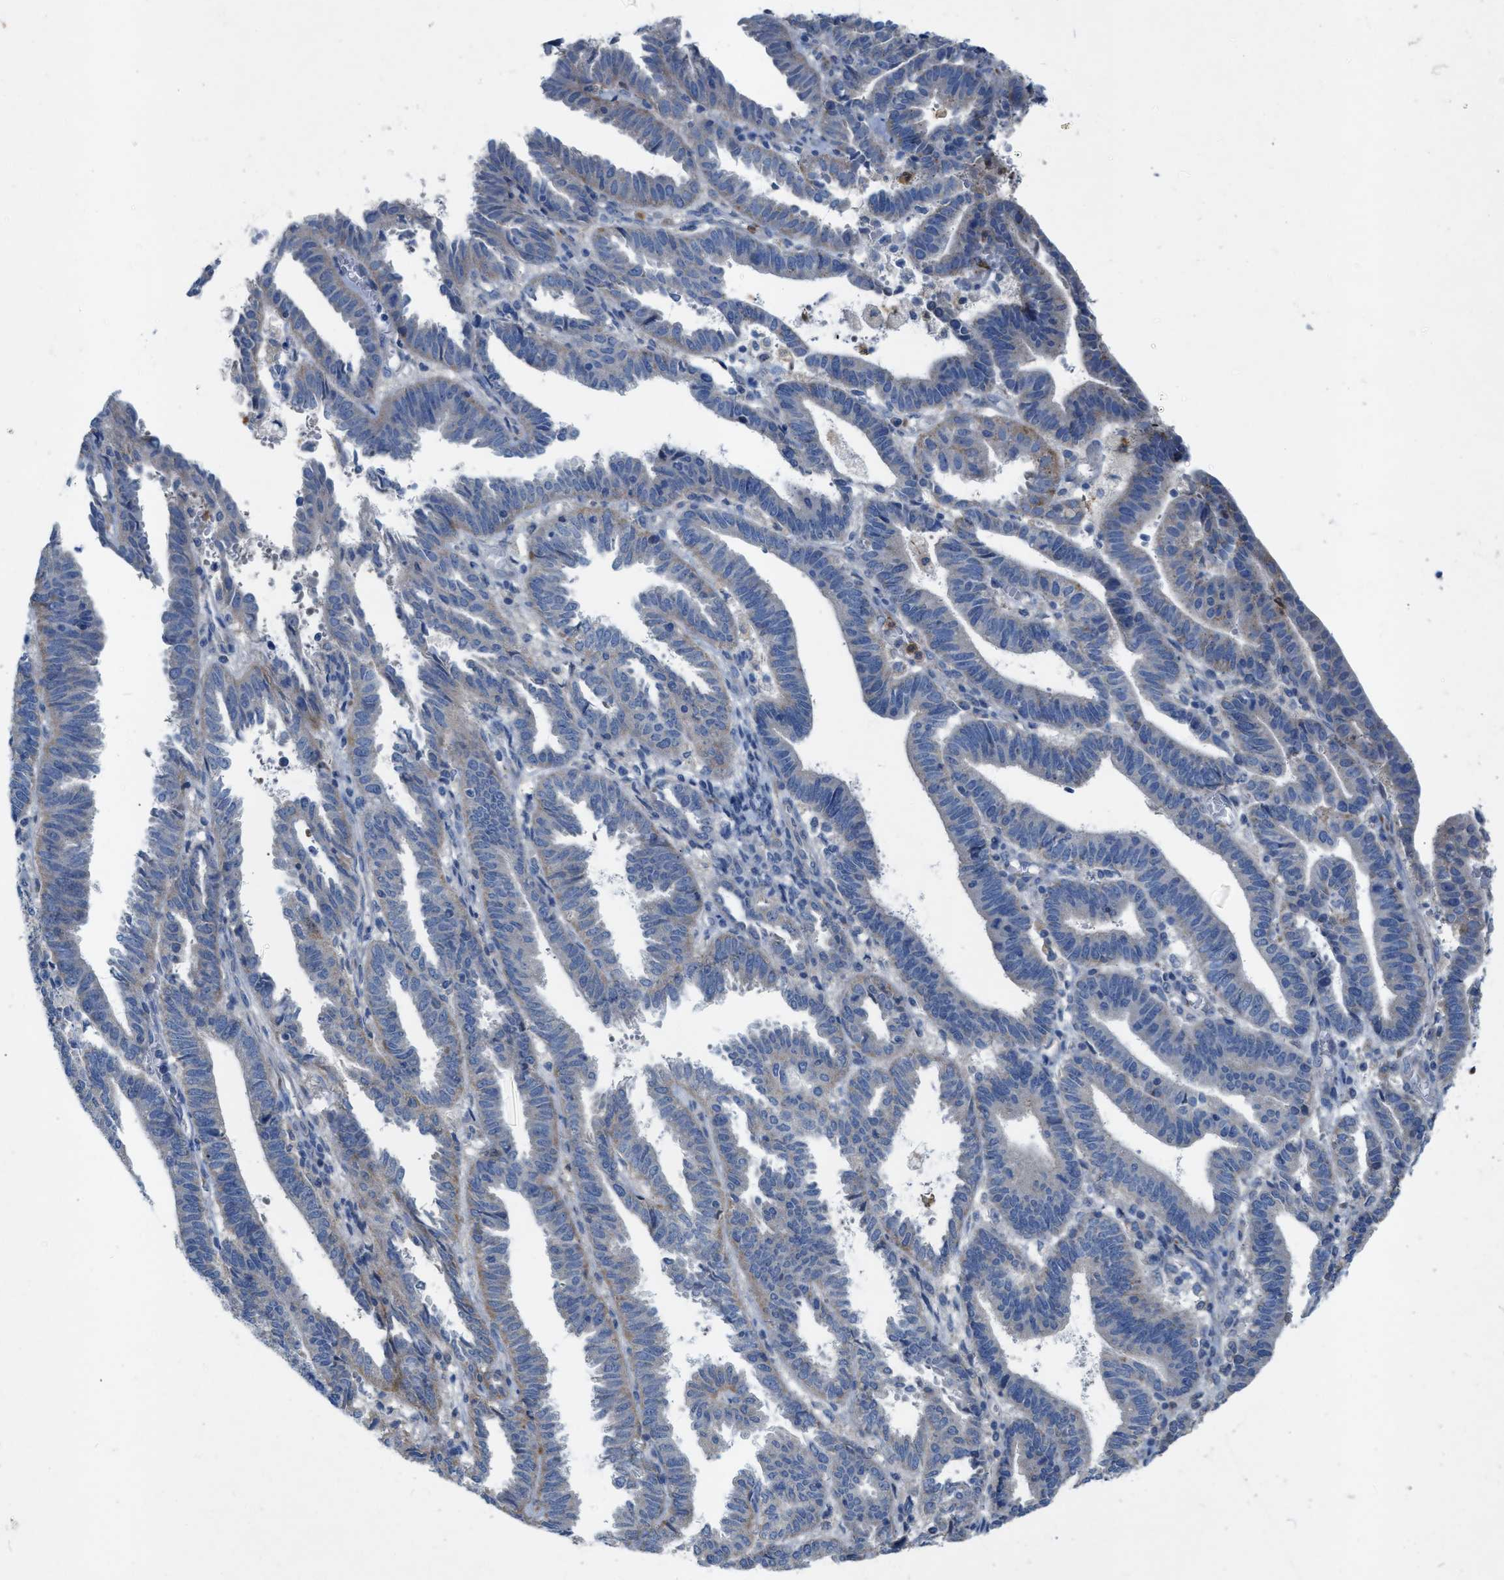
{"staining": {"intensity": "negative", "quantity": "none", "location": "none"}, "tissue": "endometrial cancer", "cell_type": "Tumor cells", "image_type": "cancer", "snomed": [{"axis": "morphology", "description": "Adenocarcinoma, NOS"}, {"axis": "topography", "description": "Uterus"}], "caption": "The image reveals no significant staining in tumor cells of adenocarcinoma (endometrial).", "gene": "PLPPR5", "patient": {"sex": "female", "age": 83}}